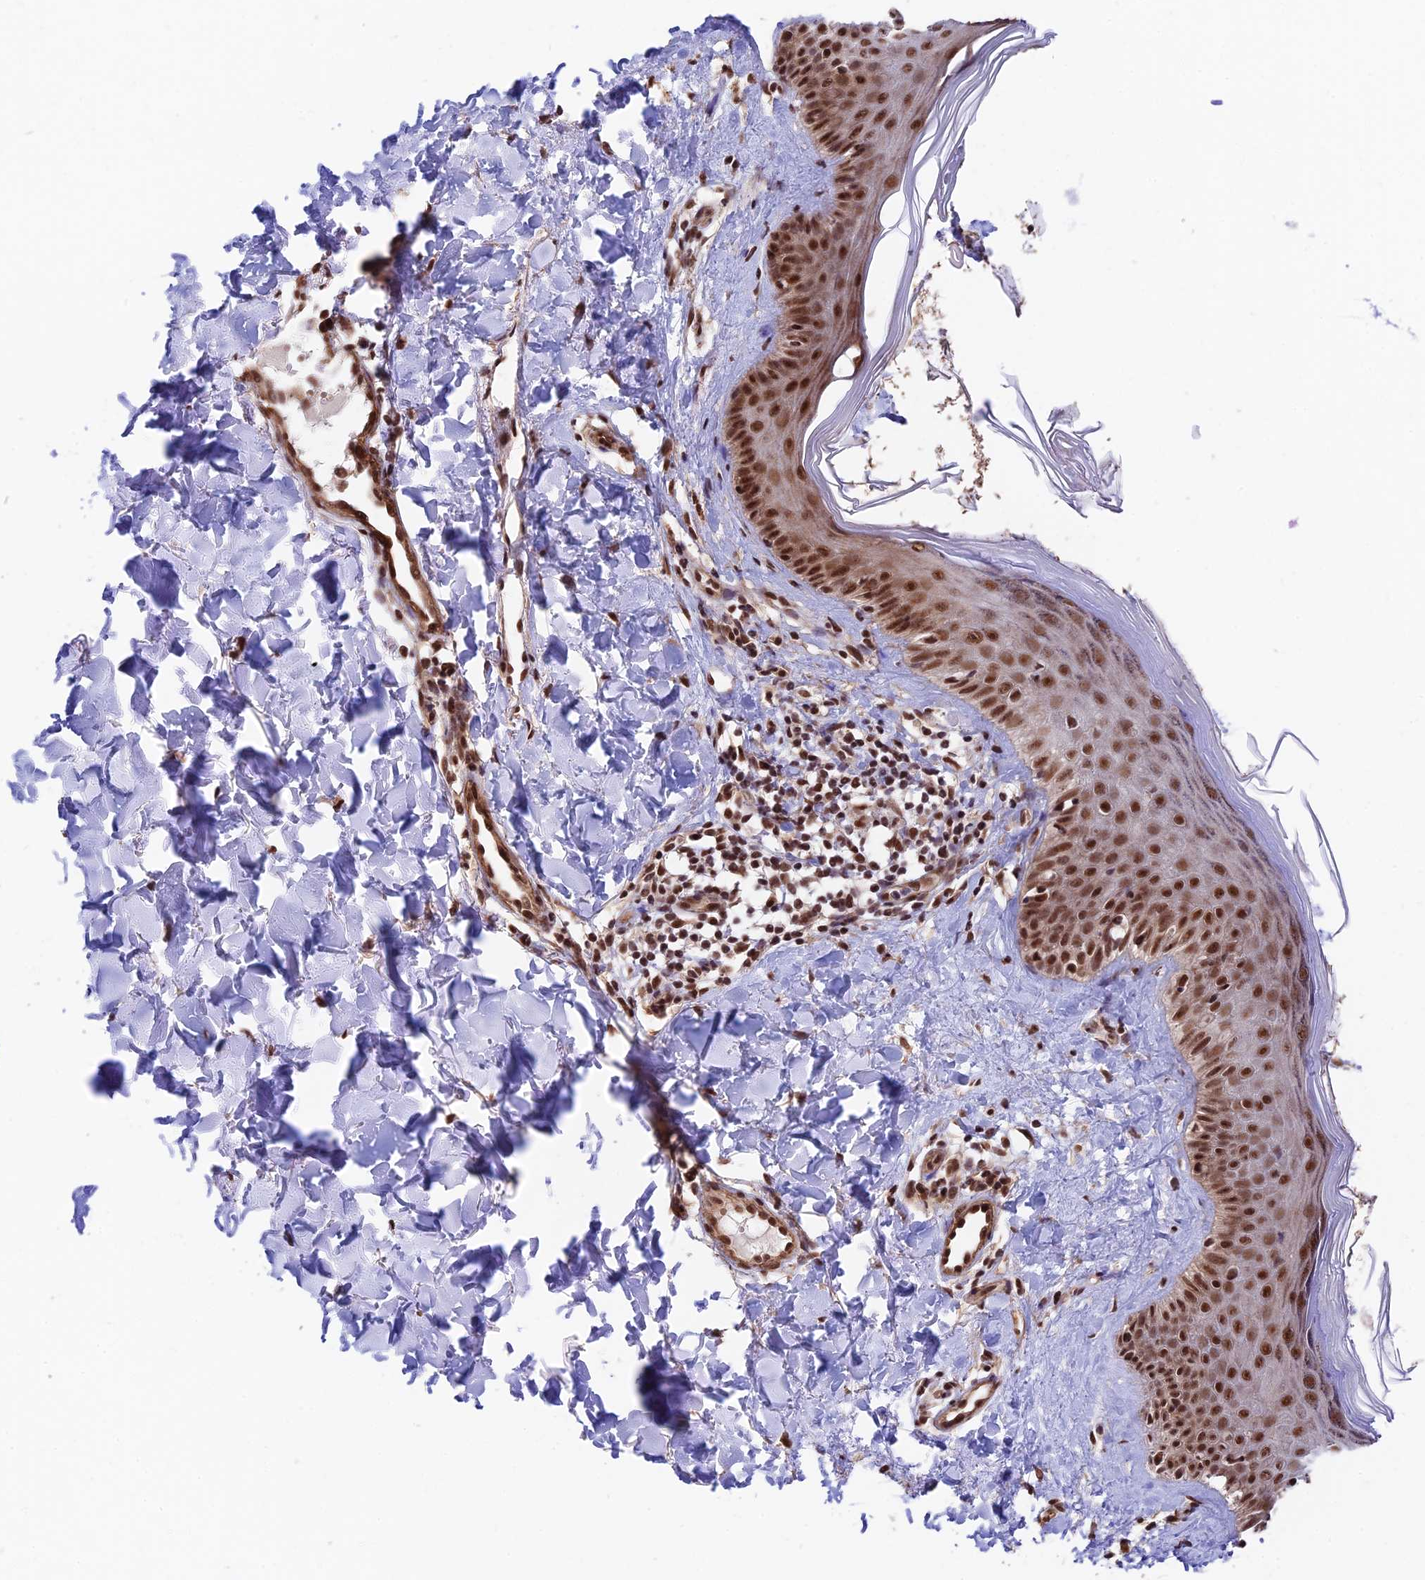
{"staining": {"intensity": "strong", "quantity": ">75%", "location": "nuclear"}, "tissue": "skin", "cell_type": "Fibroblasts", "image_type": "normal", "snomed": [{"axis": "morphology", "description": "Normal tissue, NOS"}, {"axis": "topography", "description": "Skin"}], "caption": "High-power microscopy captured an IHC image of normal skin, revealing strong nuclear staining in approximately >75% of fibroblasts.", "gene": "RBM42", "patient": {"sex": "male", "age": 52}}